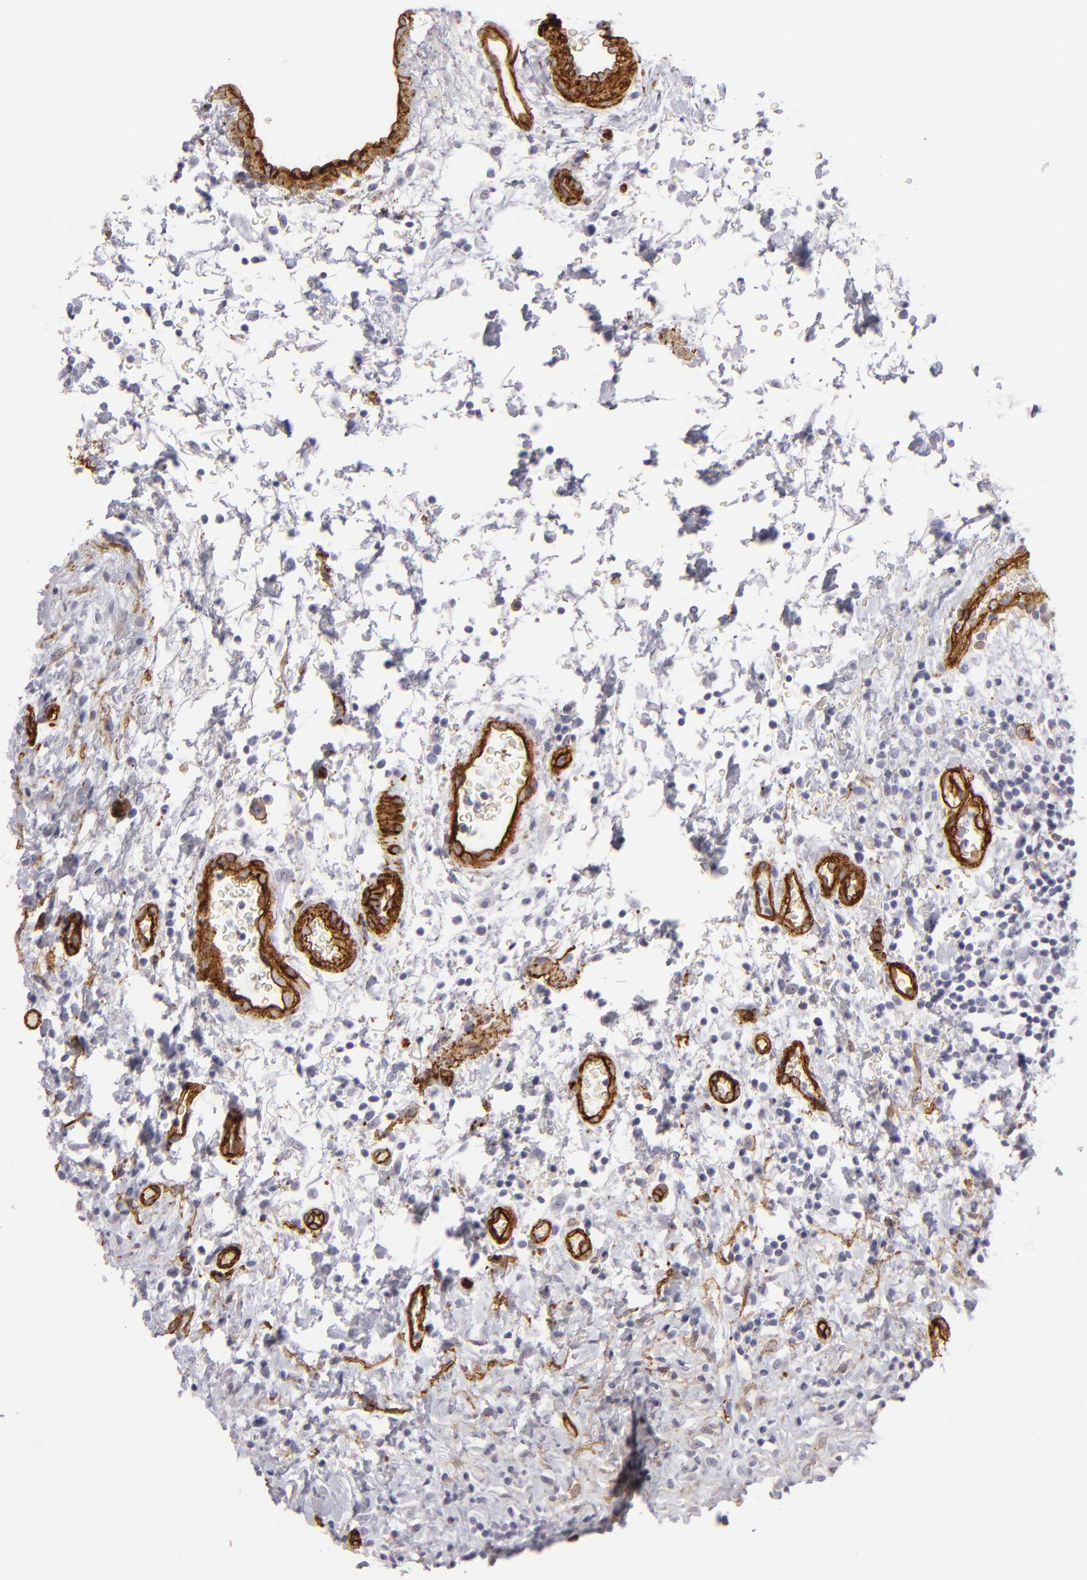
{"staining": {"intensity": "negative", "quantity": "none", "location": "none"}, "tissue": "urinary bladder", "cell_type": "Urothelial cells", "image_type": "normal", "snomed": [{"axis": "morphology", "description": "Normal tissue, NOS"}, {"axis": "topography", "description": "Urinary bladder"}], "caption": "High magnification brightfield microscopy of normal urinary bladder stained with DAB (brown) and counterstained with hematoxylin (blue): urothelial cells show no significant positivity. (Stains: DAB immunohistochemistry (IHC) with hematoxylin counter stain, Microscopy: brightfield microscopy at high magnification).", "gene": "MCAM", "patient": {"sex": "male", "age": 51}}